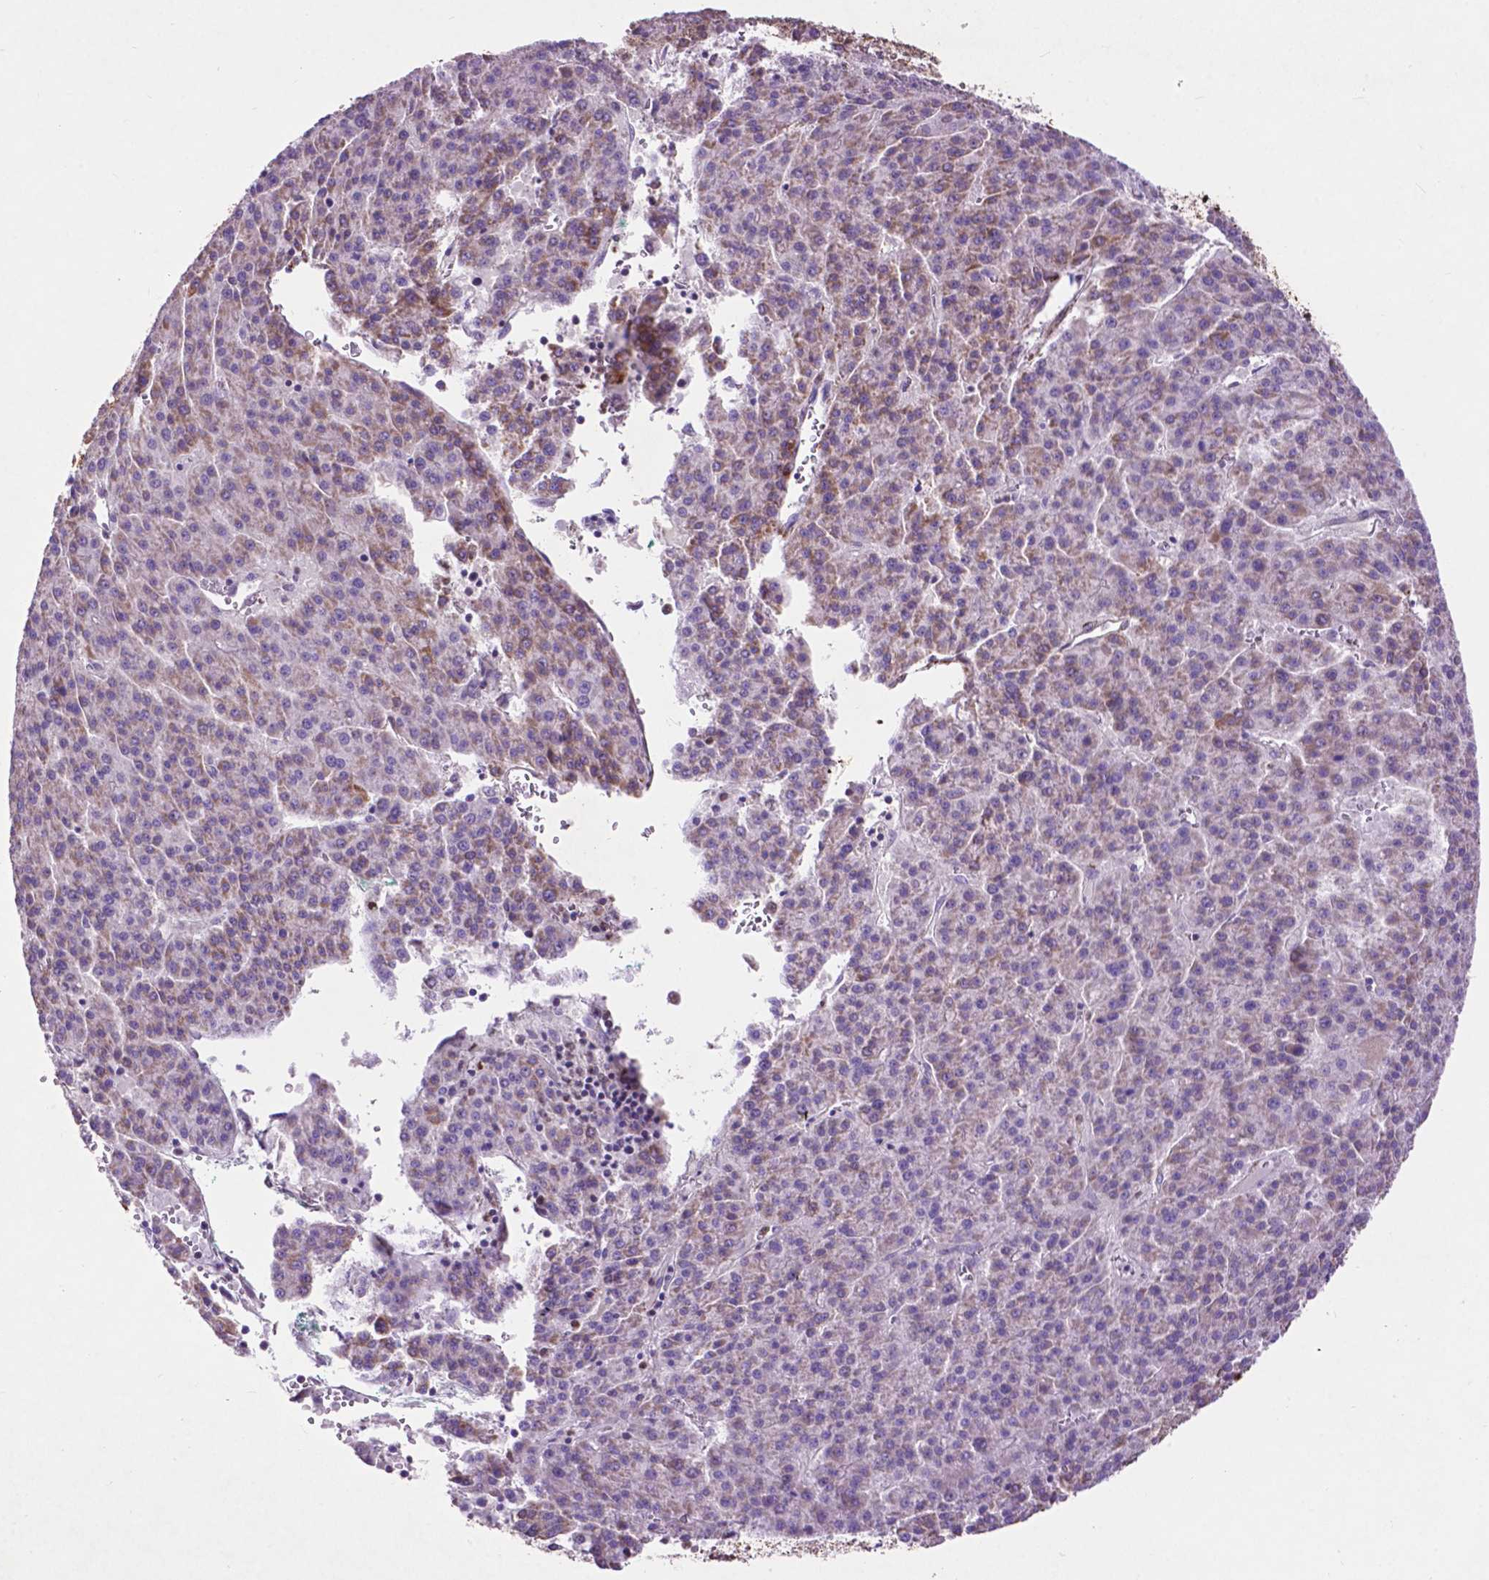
{"staining": {"intensity": "weak", "quantity": "<25%", "location": "cytoplasmic/membranous"}, "tissue": "liver cancer", "cell_type": "Tumor cells", "image_type": "cancer", "snomed": [{"axis": "morphology", "description": "Carcinoma, Hepatocellular, NOS"}, {"axis": "topography", "description": "Liver"}], "caption": "The image displays no staining of tumor cells in liver hepatocellular carcinoma.", "gene": "THEGL", "patient": {"sex": "female", "age": 58}}